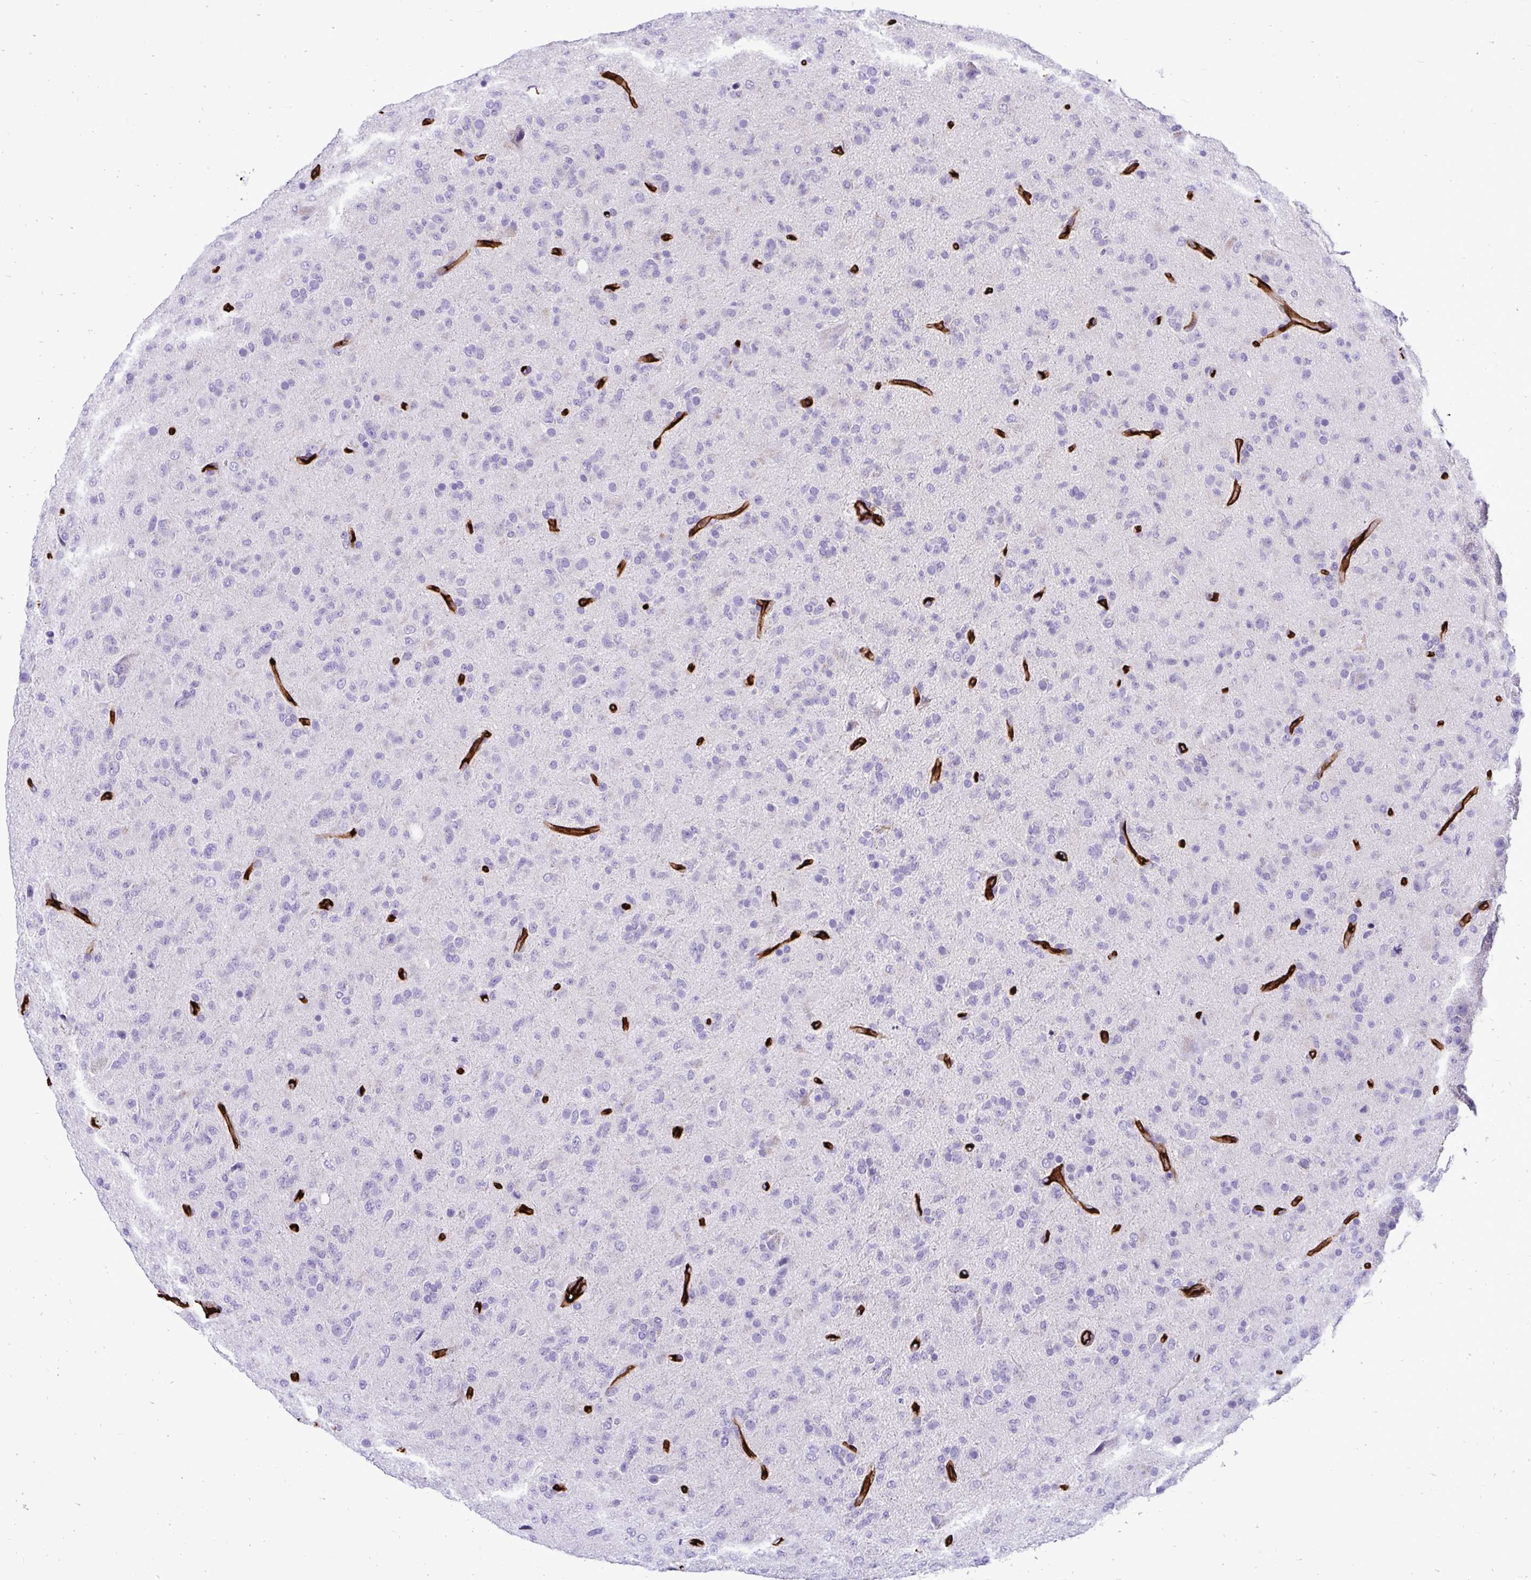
{"staining": {"intensity": "negative", "quantity": "none", "location": "none"}, "tissue": "glioma", "cell_type": "Tumor cells", "image_type": "cancer", "snomed": [{"axis": "morphology", "description": "Glioma, malignant, Low grade"}, {"axis": "topography", "description": "Brain"}], "caption": "Immunohistochemistry of human glioma shows no expression in tumor cells.", "gene": "ABCG2", "patient": {"sex": "male", "age": 65}}